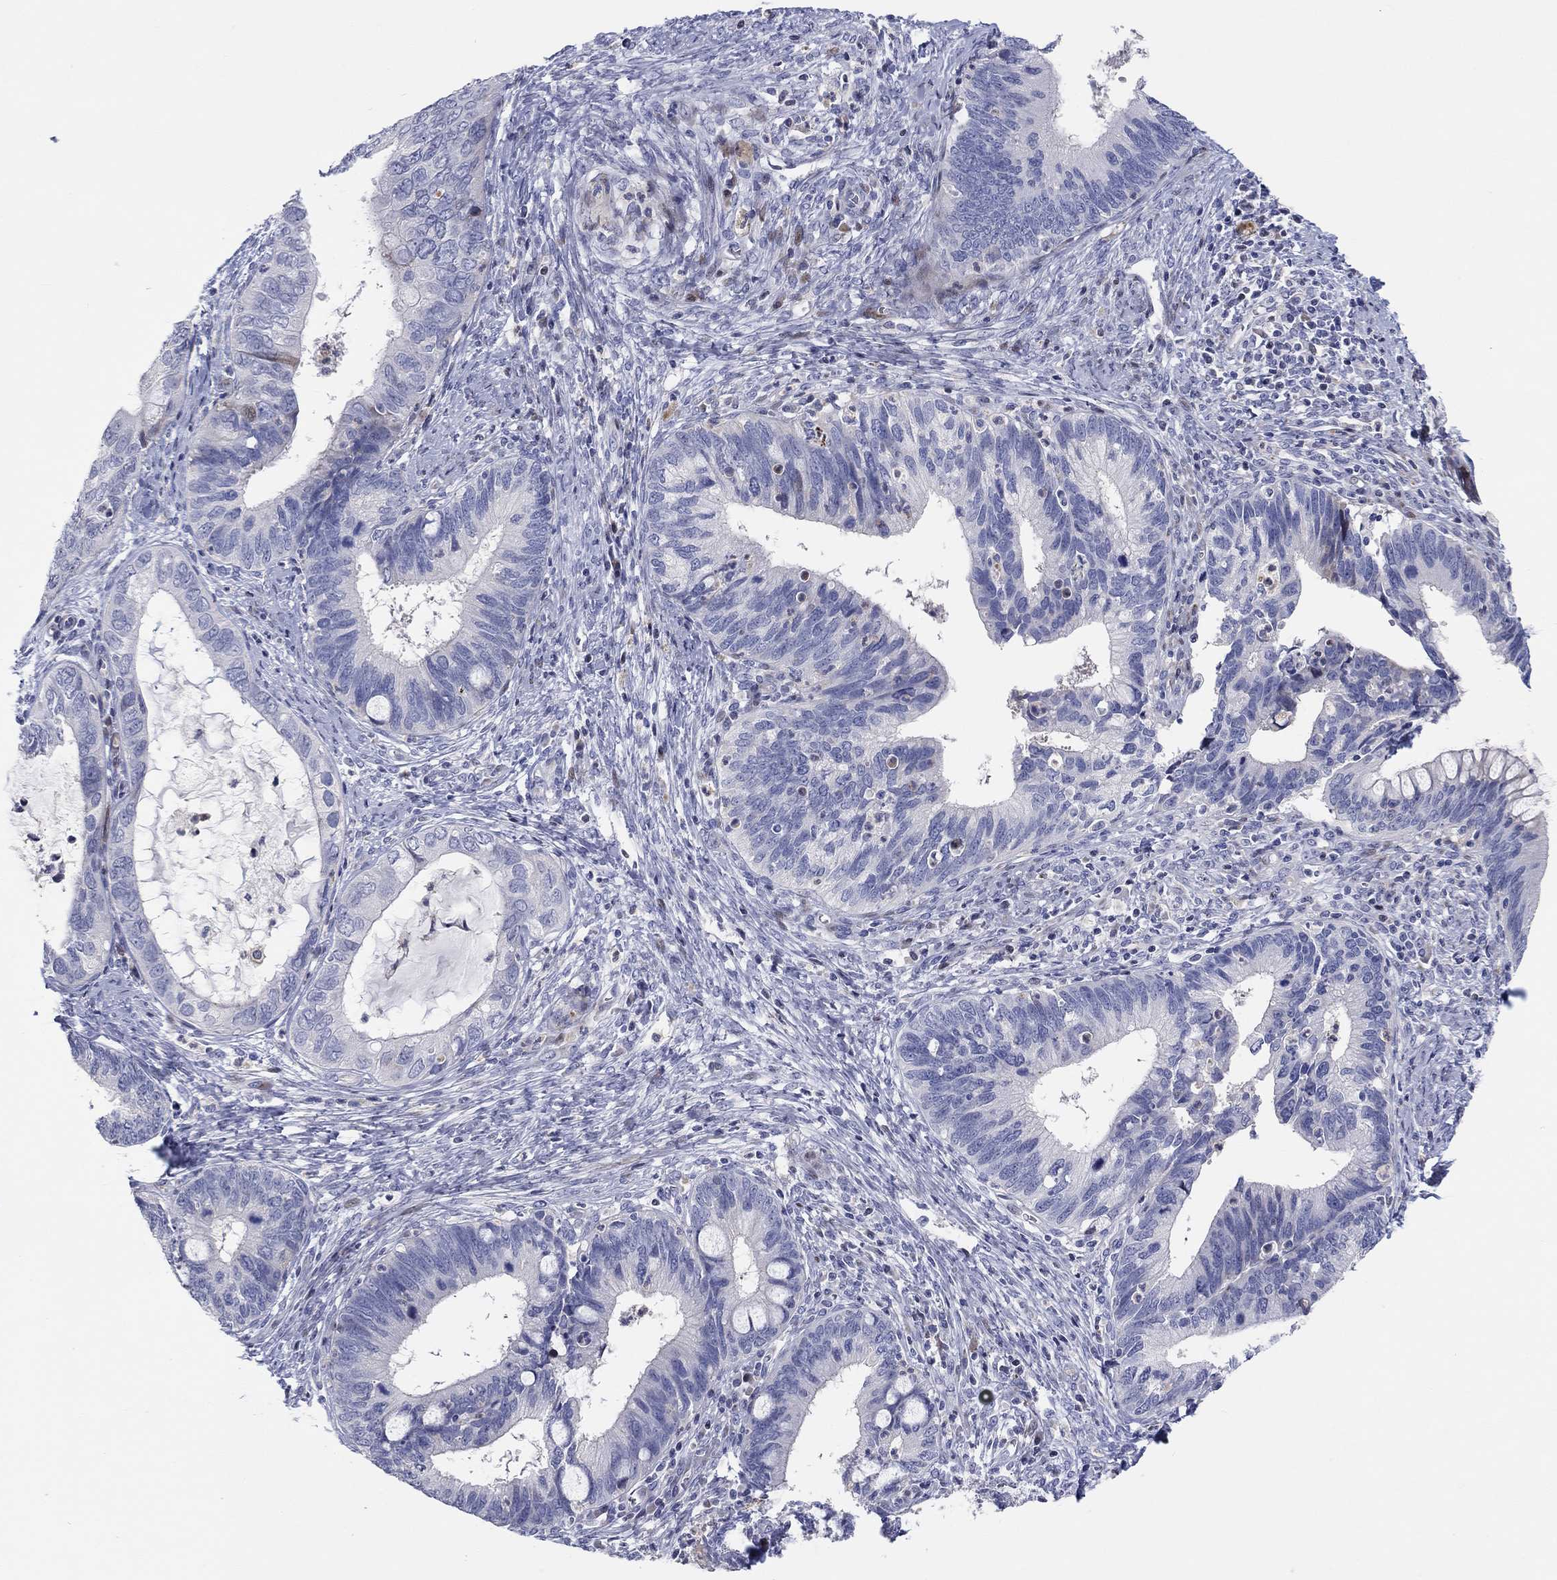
{"staining": {"intensity": "negative", "quantity": "none", "location": "none"}, "tissue": "cervical cancer", "cell_type": "Tumor cells", "image_type": "cancer", "snomed": [{"axis": "morphology", "description": "Adenocarcinoma, NOS"}, {"axis": "topography", "description": "Cervix"}], "caption": "Immunohistochemistry (IHC) of cervical cancer (adenocarcinoma) reveals no positivity in tumor cells.", "gene": "ARHGAP36", "patient": {"sex": "female", "age": 42}}